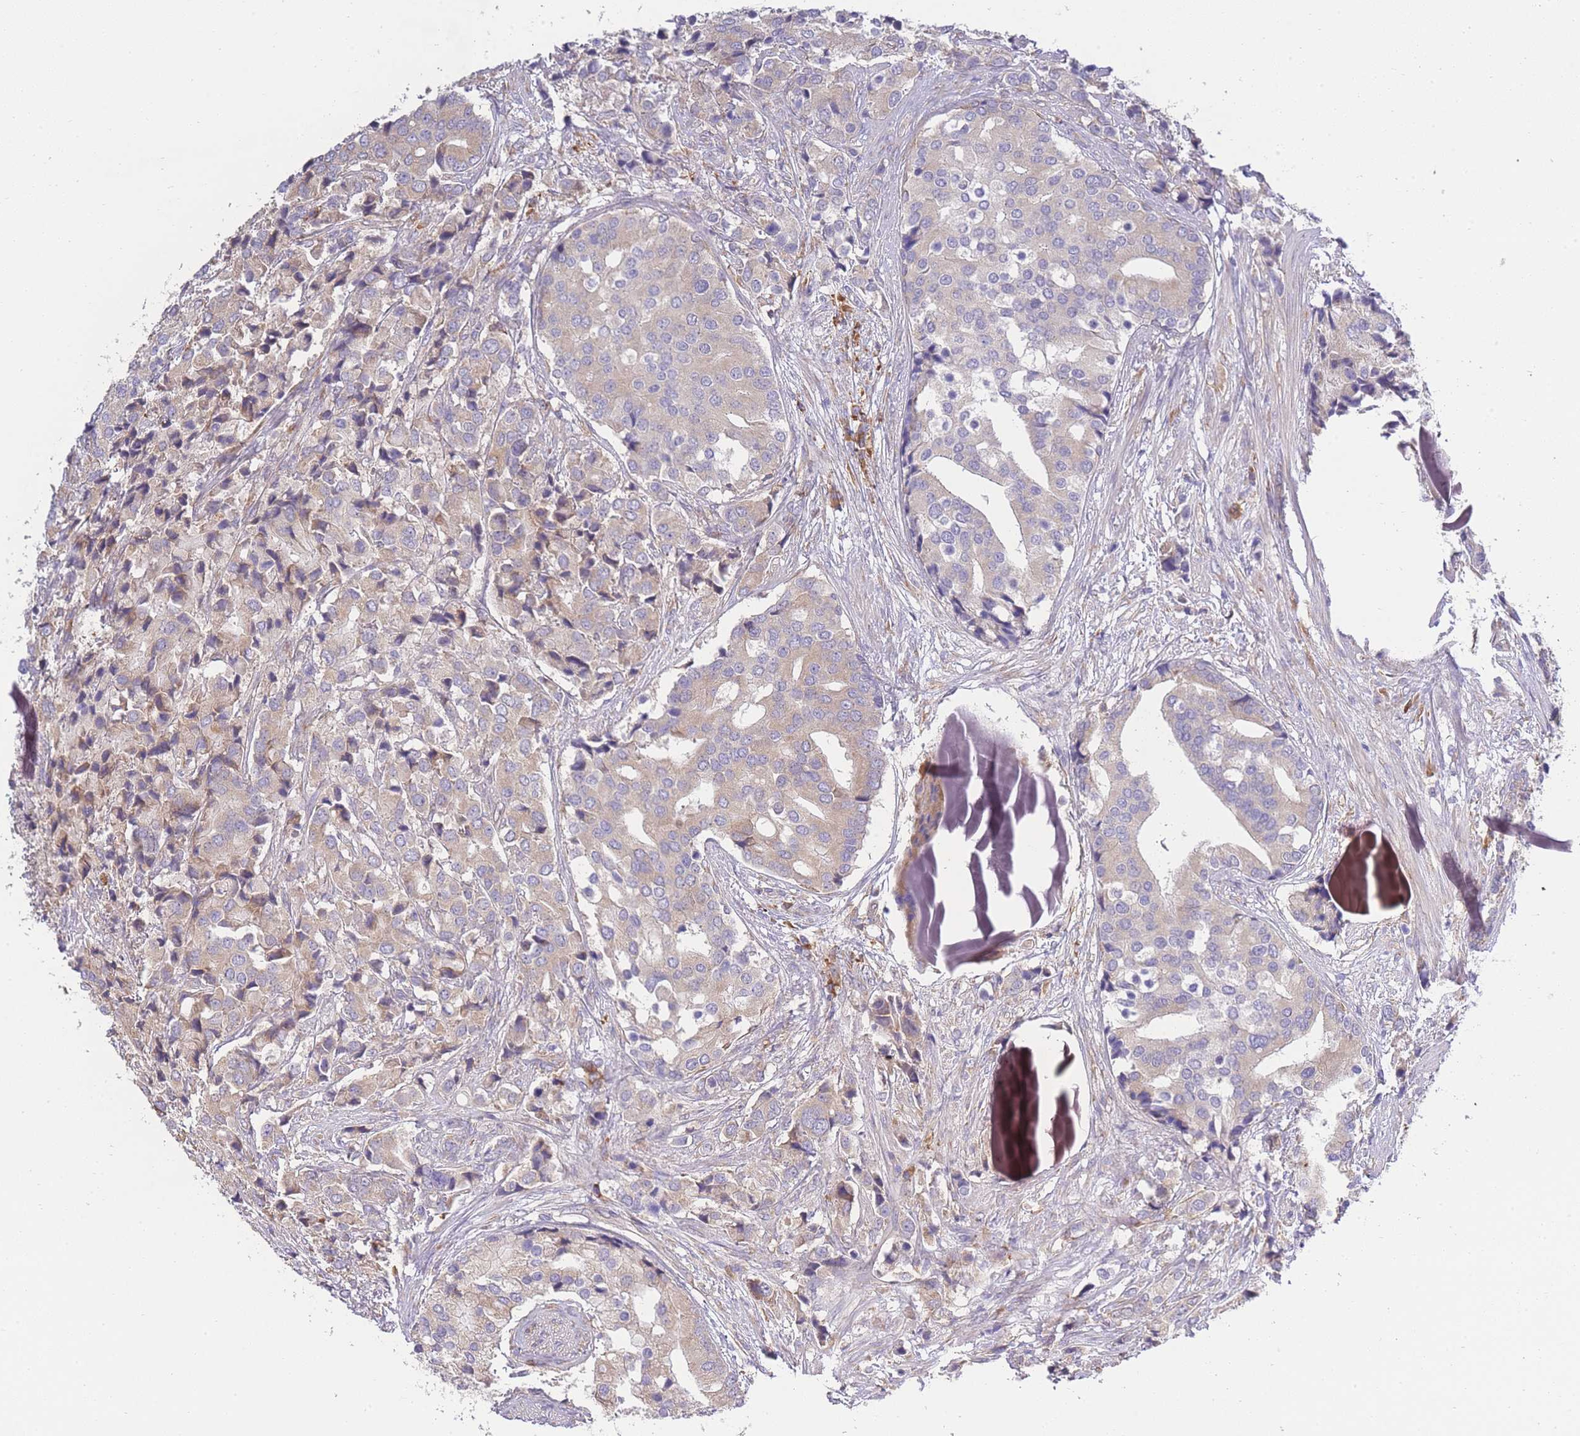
{"staining": {"intensity": "weak", "quantity": "<25%", "location": "cytoplasmic/membranous"}, "tissue": "prostate cancer", "cell_type": "Tumor cells", "image_type": "cancer", "snomed": [{"axis": "morphology", "description": "Adenocarcinoma, High grade"}, {"axis": "topography", "description": "Prostate"}], "caption": "An immunohistochemistry photomicrograph of high-grade adenocarcinoma (prostate) is shown. There is no staining in tumor cells of high-grade adenocarcinoma (prostate).", "gene": "BEX1", "patient": {"sex": "male", "age": 62}}